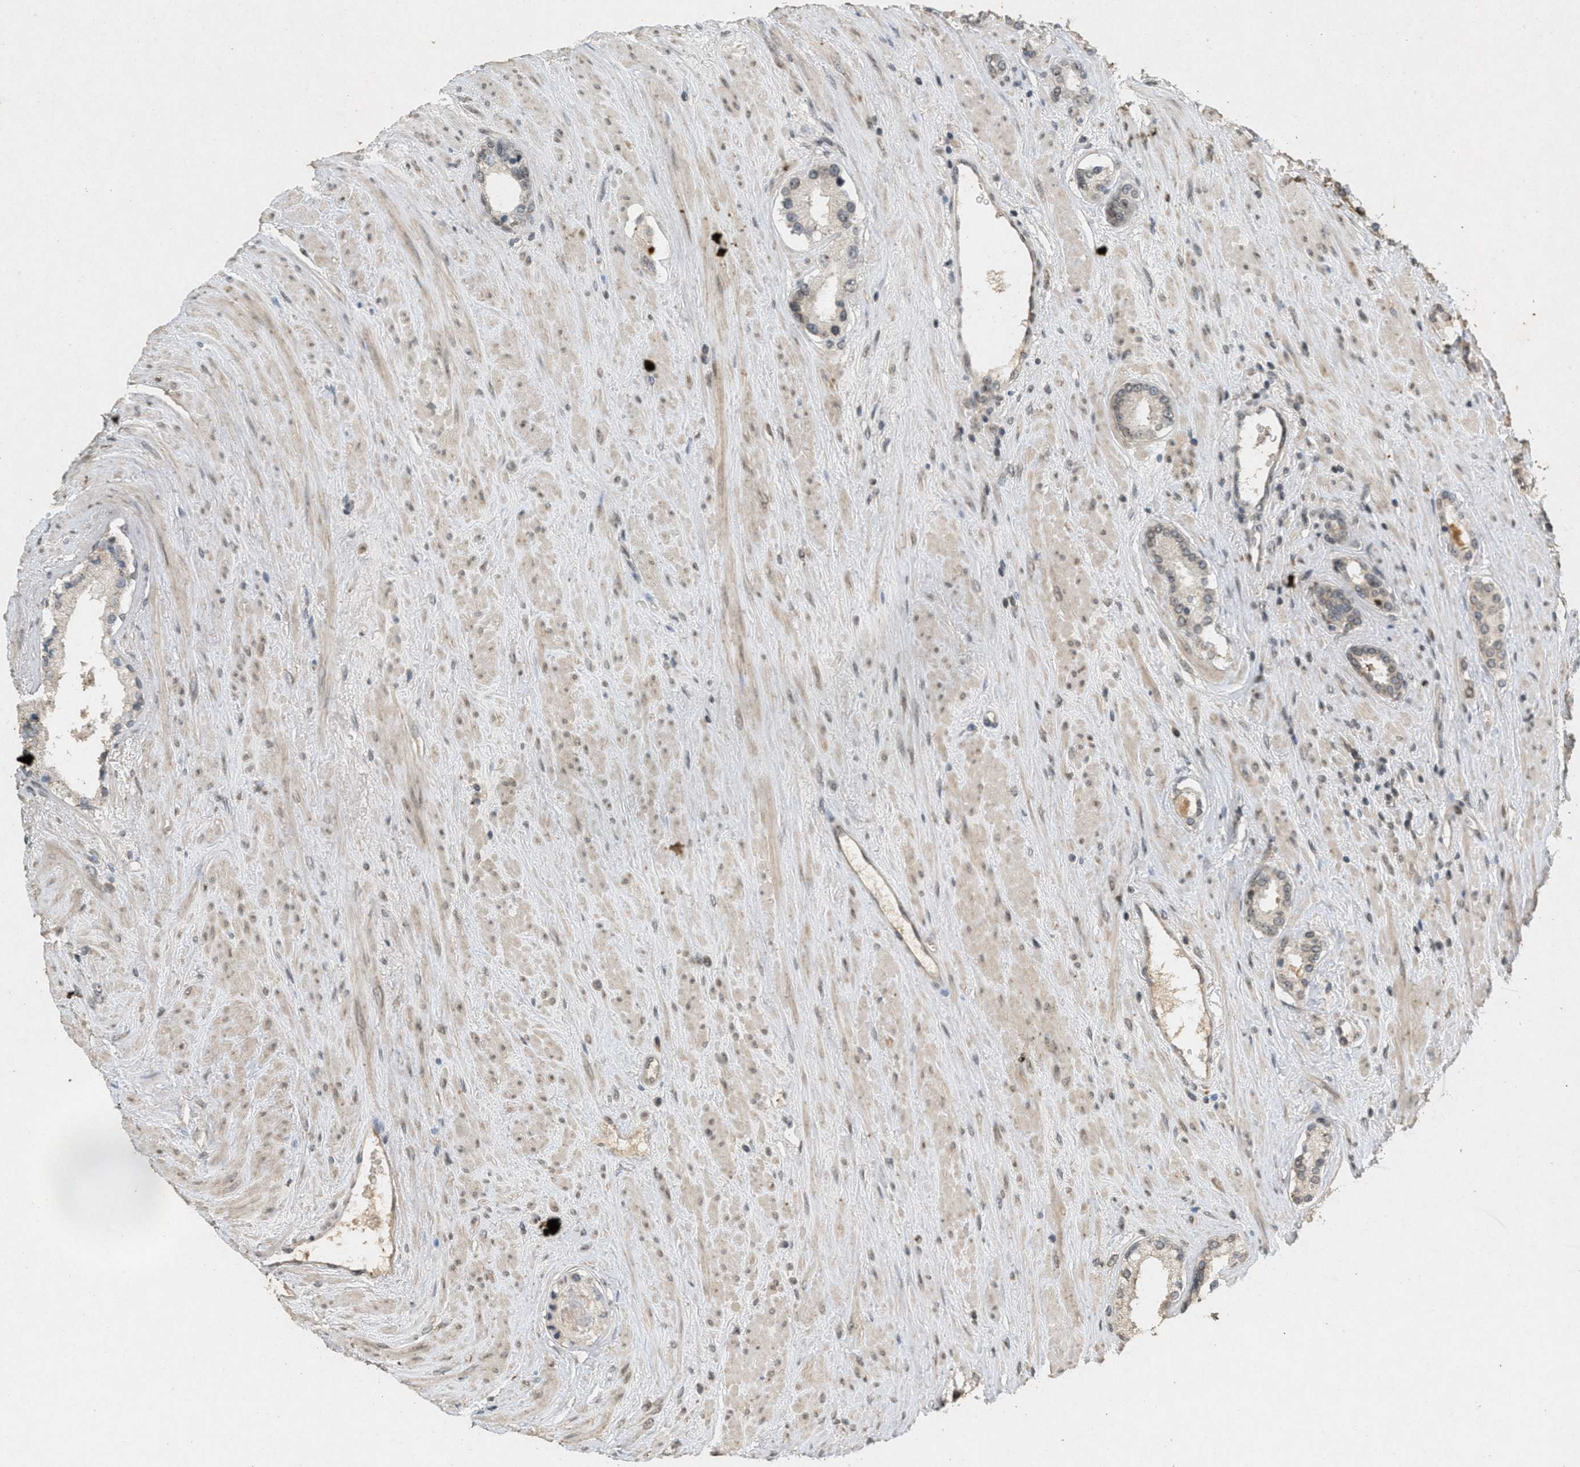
{"staining": {"intensity": "weak", "quantity": "25%-75%", "location": "cytoplasmic/membranous,nuclear"}, "tissue": "prostate cancer", "cell_type": "Tumor cells", "image_type": "cancer", "snomed": [{"axis": "morphology", "description": "Adenocarcinoma, High grade"}, {"axis": "topography", "description": "Prostate"}], "caption": "Tumor cells display weak cytoplasmic/membranous and nuclear expression in approximately 25%-75% of cells in prostate cancer (high-grade adenocarcinoma).", "gene": "ABHD6", "patient": {"sex": "male", "age": 71}}